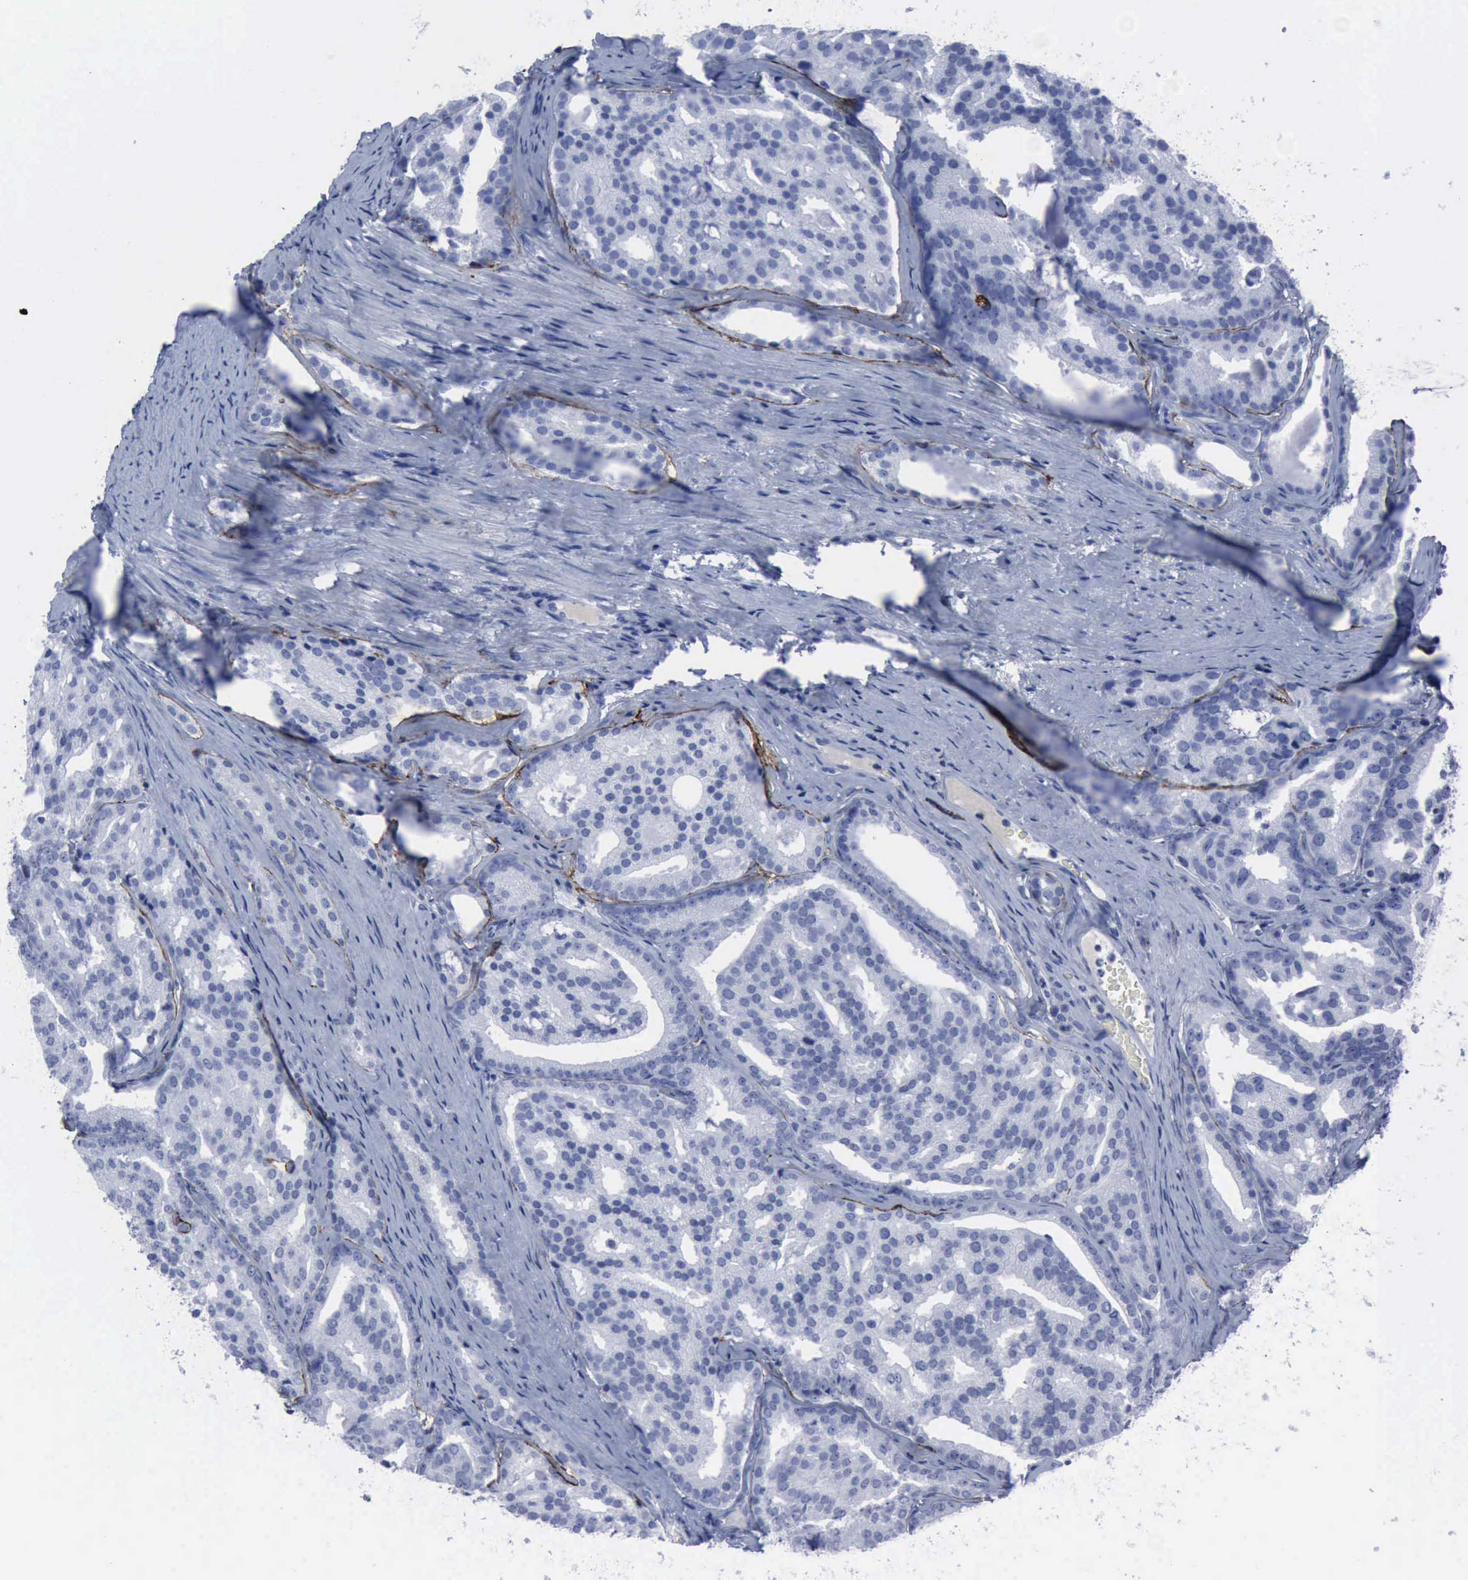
{"staining": {"intensity": "negative", "quantity": "none", "location": "none"}, "tissue": "prostate cancer", "cell_type": "Tumor cells", "image_type": "cancer", "snomed": [{"axis": "morphology", "description": "Adenocarcinoma, High grade"}, {"axis": "topography", "description": "Prostate"}], "caption": "Human prostate cancer stained for a protein using IHC displays no staining in tumor cells.", "gene": "NGFR", "patient": {"sex": "male", "age": 64}}